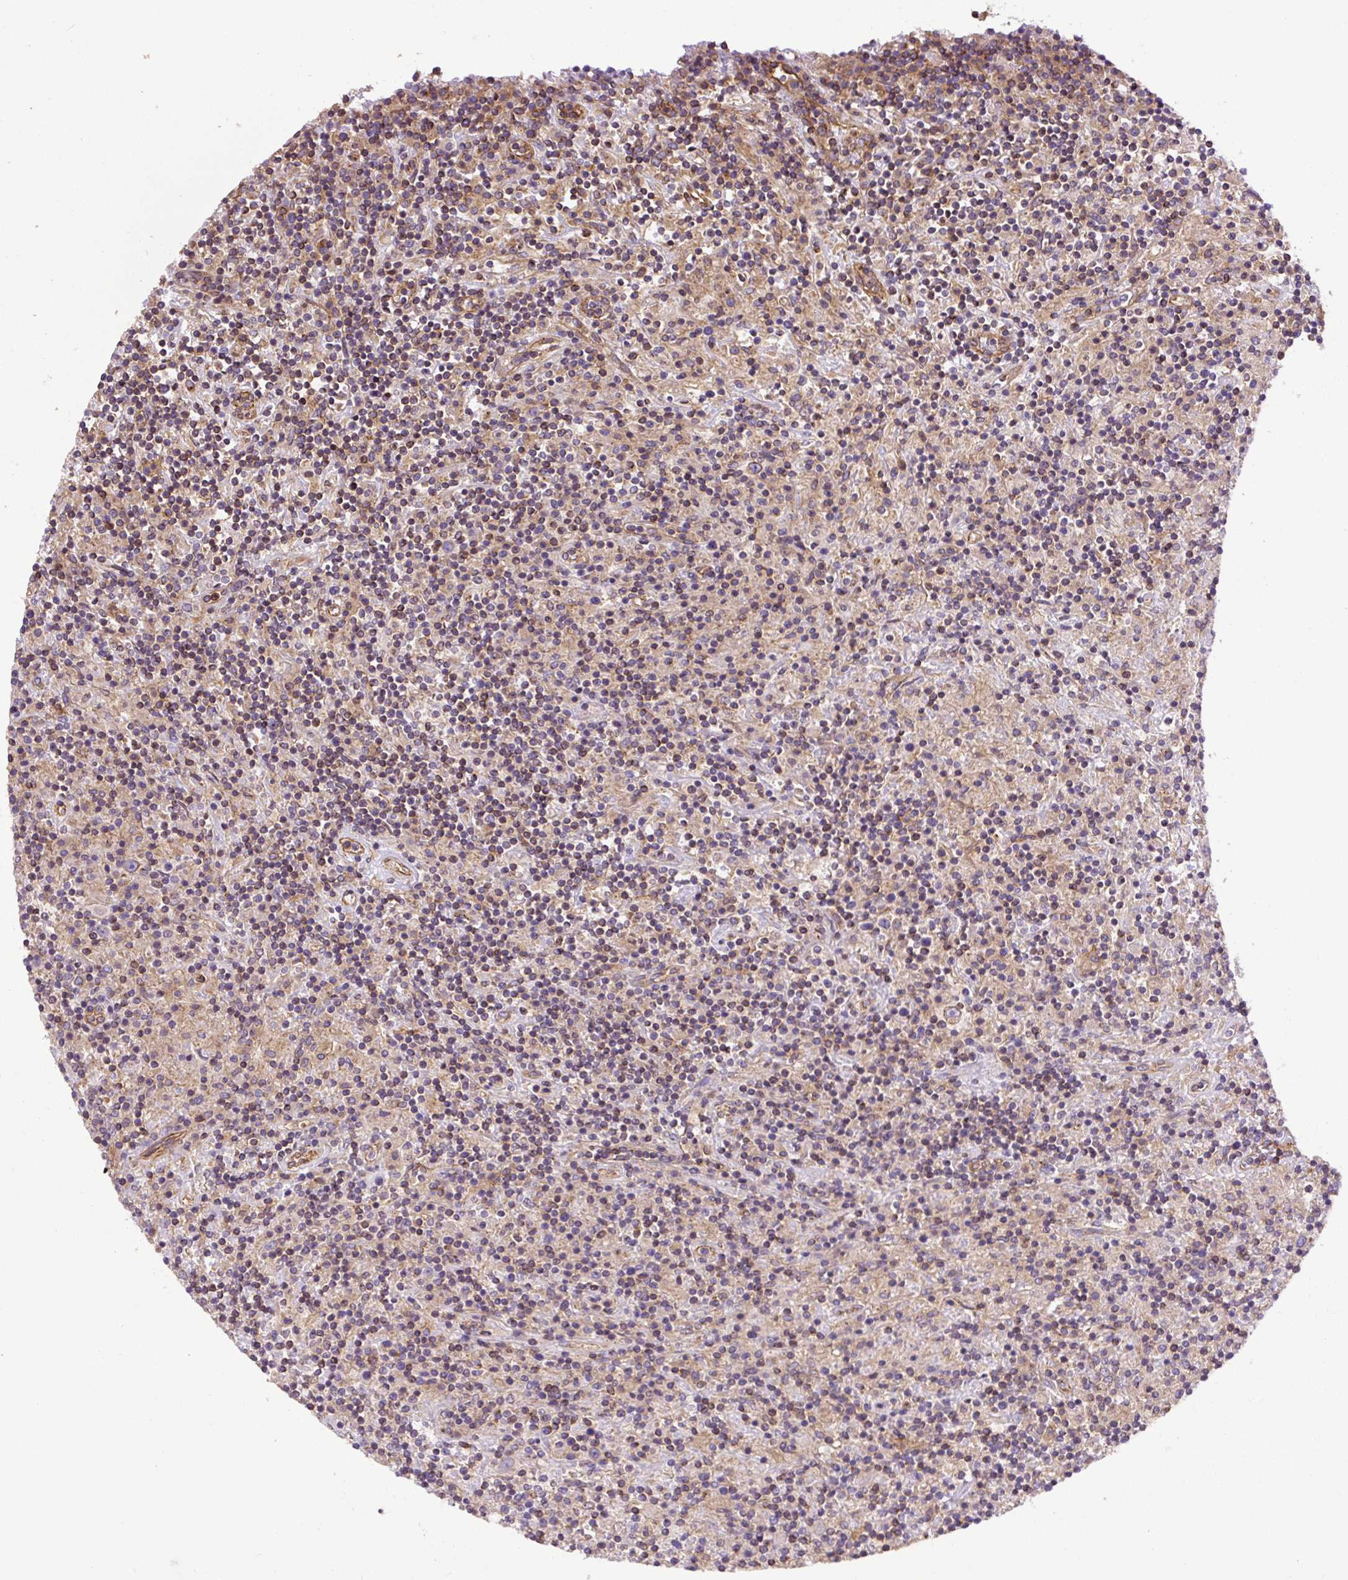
{"staining": {"intensity": "negative", "quantity": "none", "location": "none"}, "tissue": "lymphoma", "cell_type": "Tumor cells", "image_type": "cancer", "snomed": [{"axis": "morphology", "description": "Hodgkin's disease, NOS"}, {"axis": "topography", "description": "Lymph node"}], "caption": "The immunohistochemistry photomicrograph has no significant positivity in tumor cells of lymphoma tissue.", "gene": "DCTN1", "patient": {"sex": "male", "age": 70}}